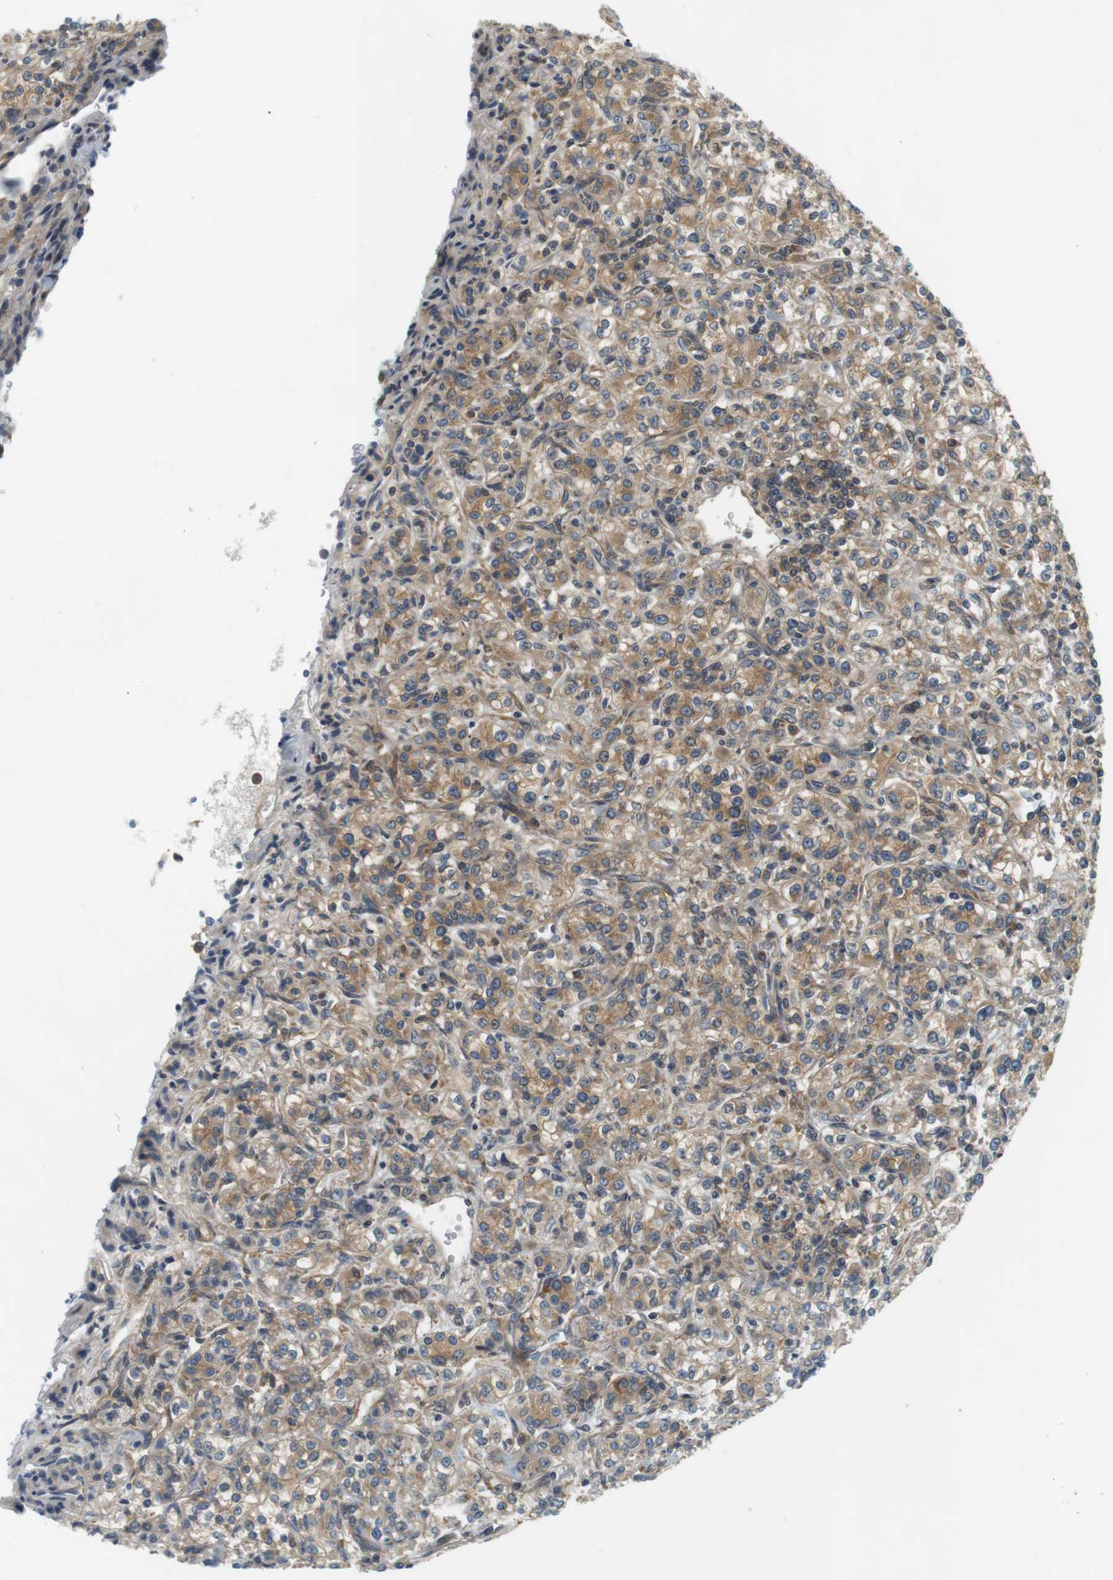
{"staining": {"intensity": "moderate", "quantity": ">75%", "location": "cytoplasmic/membranous"}, "tissue": "renal cancer", "cell_type": "Tumor cells", "image_type": "cancer", "snomed": [{"axis": "morphology", "description": "Adenocarcinoma, NOS"}, {"axis": "topography", "description": "Kidney"}], "caption": "About >75% of tumor cells in human adenocarcinoma (renal) show moderate cytoplasmic/membranous protein expression as visualized by brown immunohistochemical staining.", "gene": "SH3GLB1", "patient": {"sex": "male", "age": 77}}